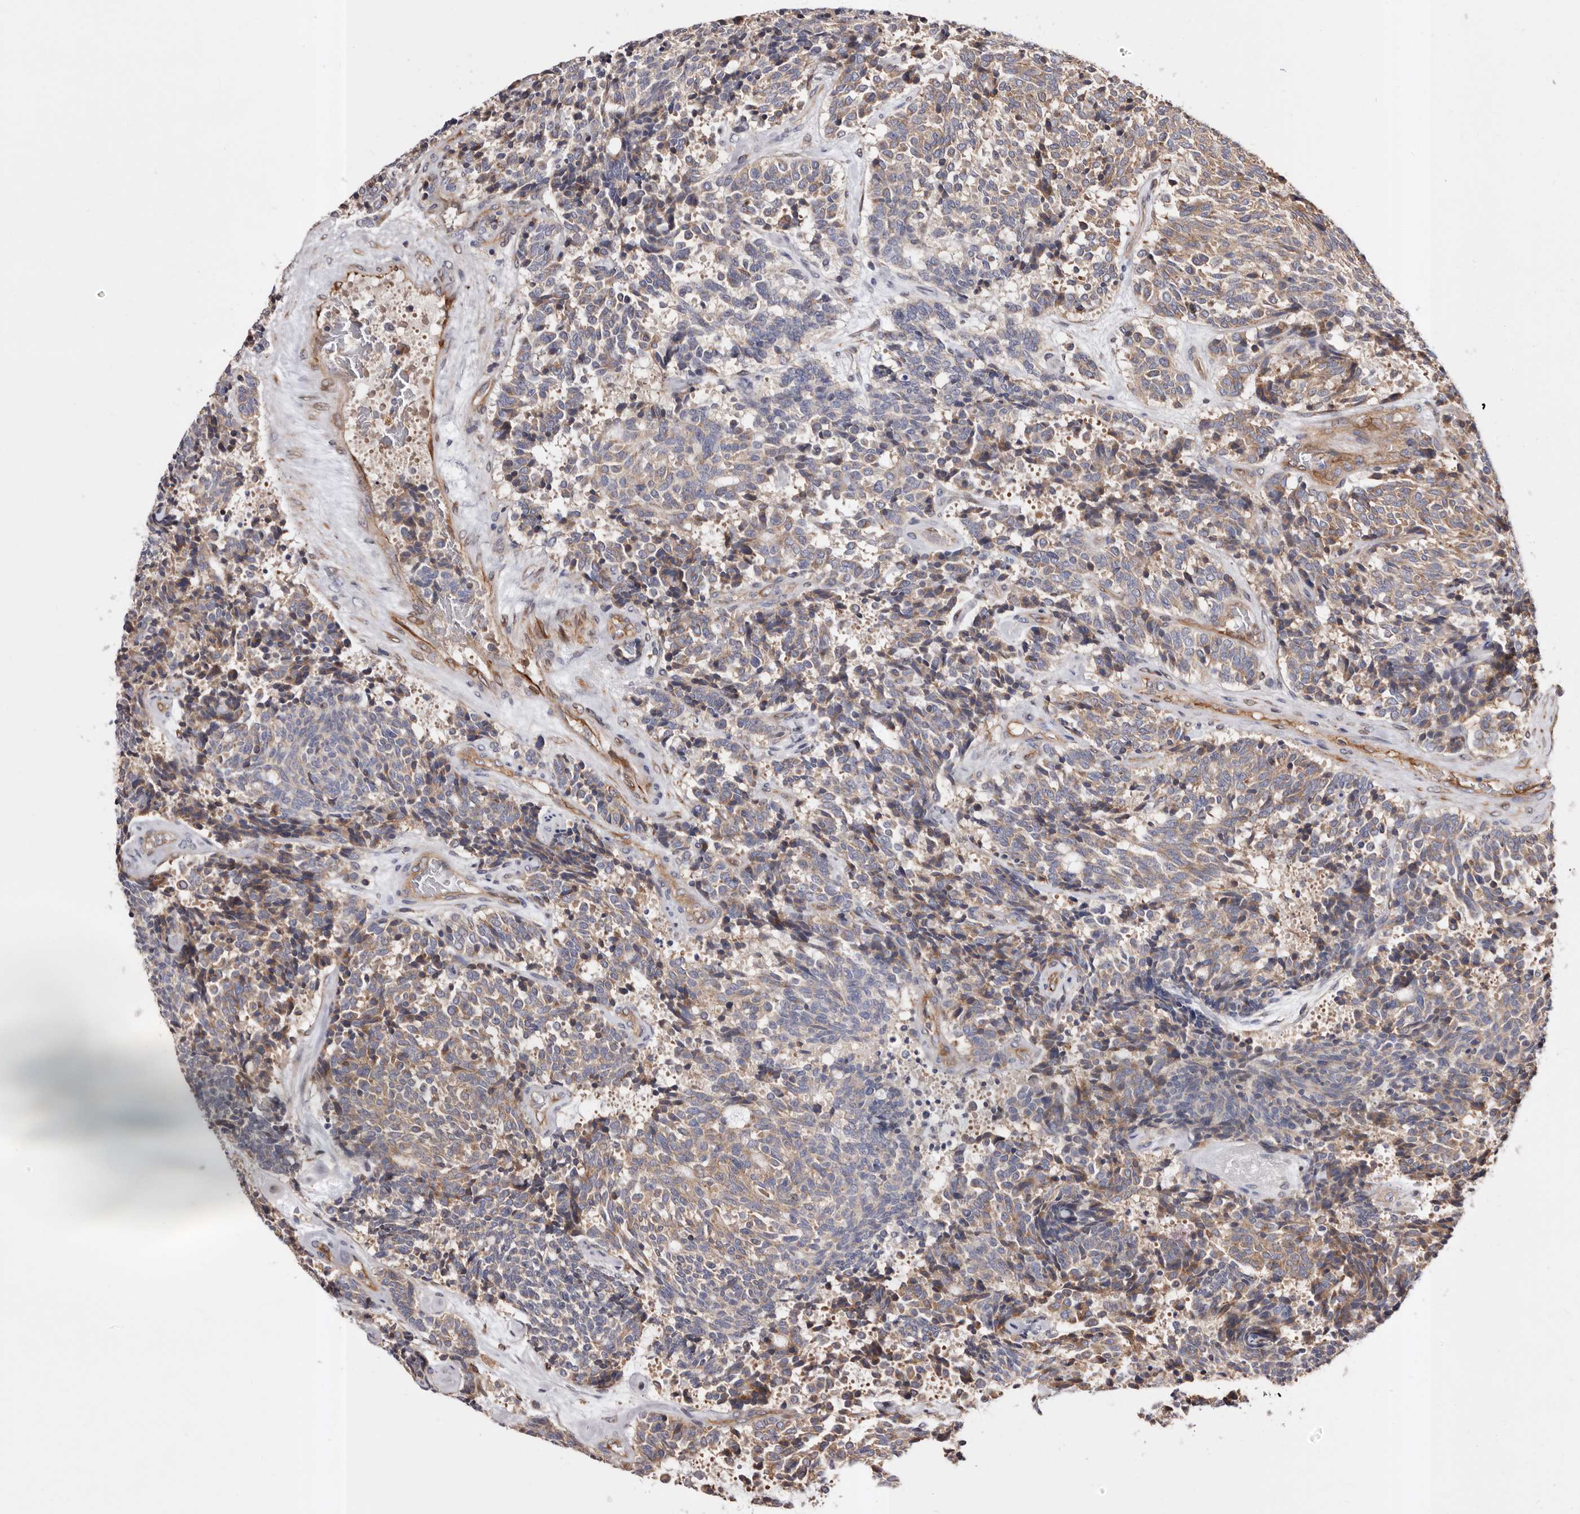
{"staining": {"intensity": "weak", "quantity": ">75%", "location": "cytoplasmic/membranous"}, "tissue": "carcinoid", "cell_type": "Tumor cells", "image_type": "cancer", "snomed": [{"axis": "morphology", "description": "Carcinoid, malignant, NOS"}, {"axis": "topography", "description": "Pancreas"}], "caption": "Carcinoid stained with a protein marker demonstrates weak staining in tumor cells.", "gene": "COQ8B", "patient": {"sex": "female", "age": 54}}